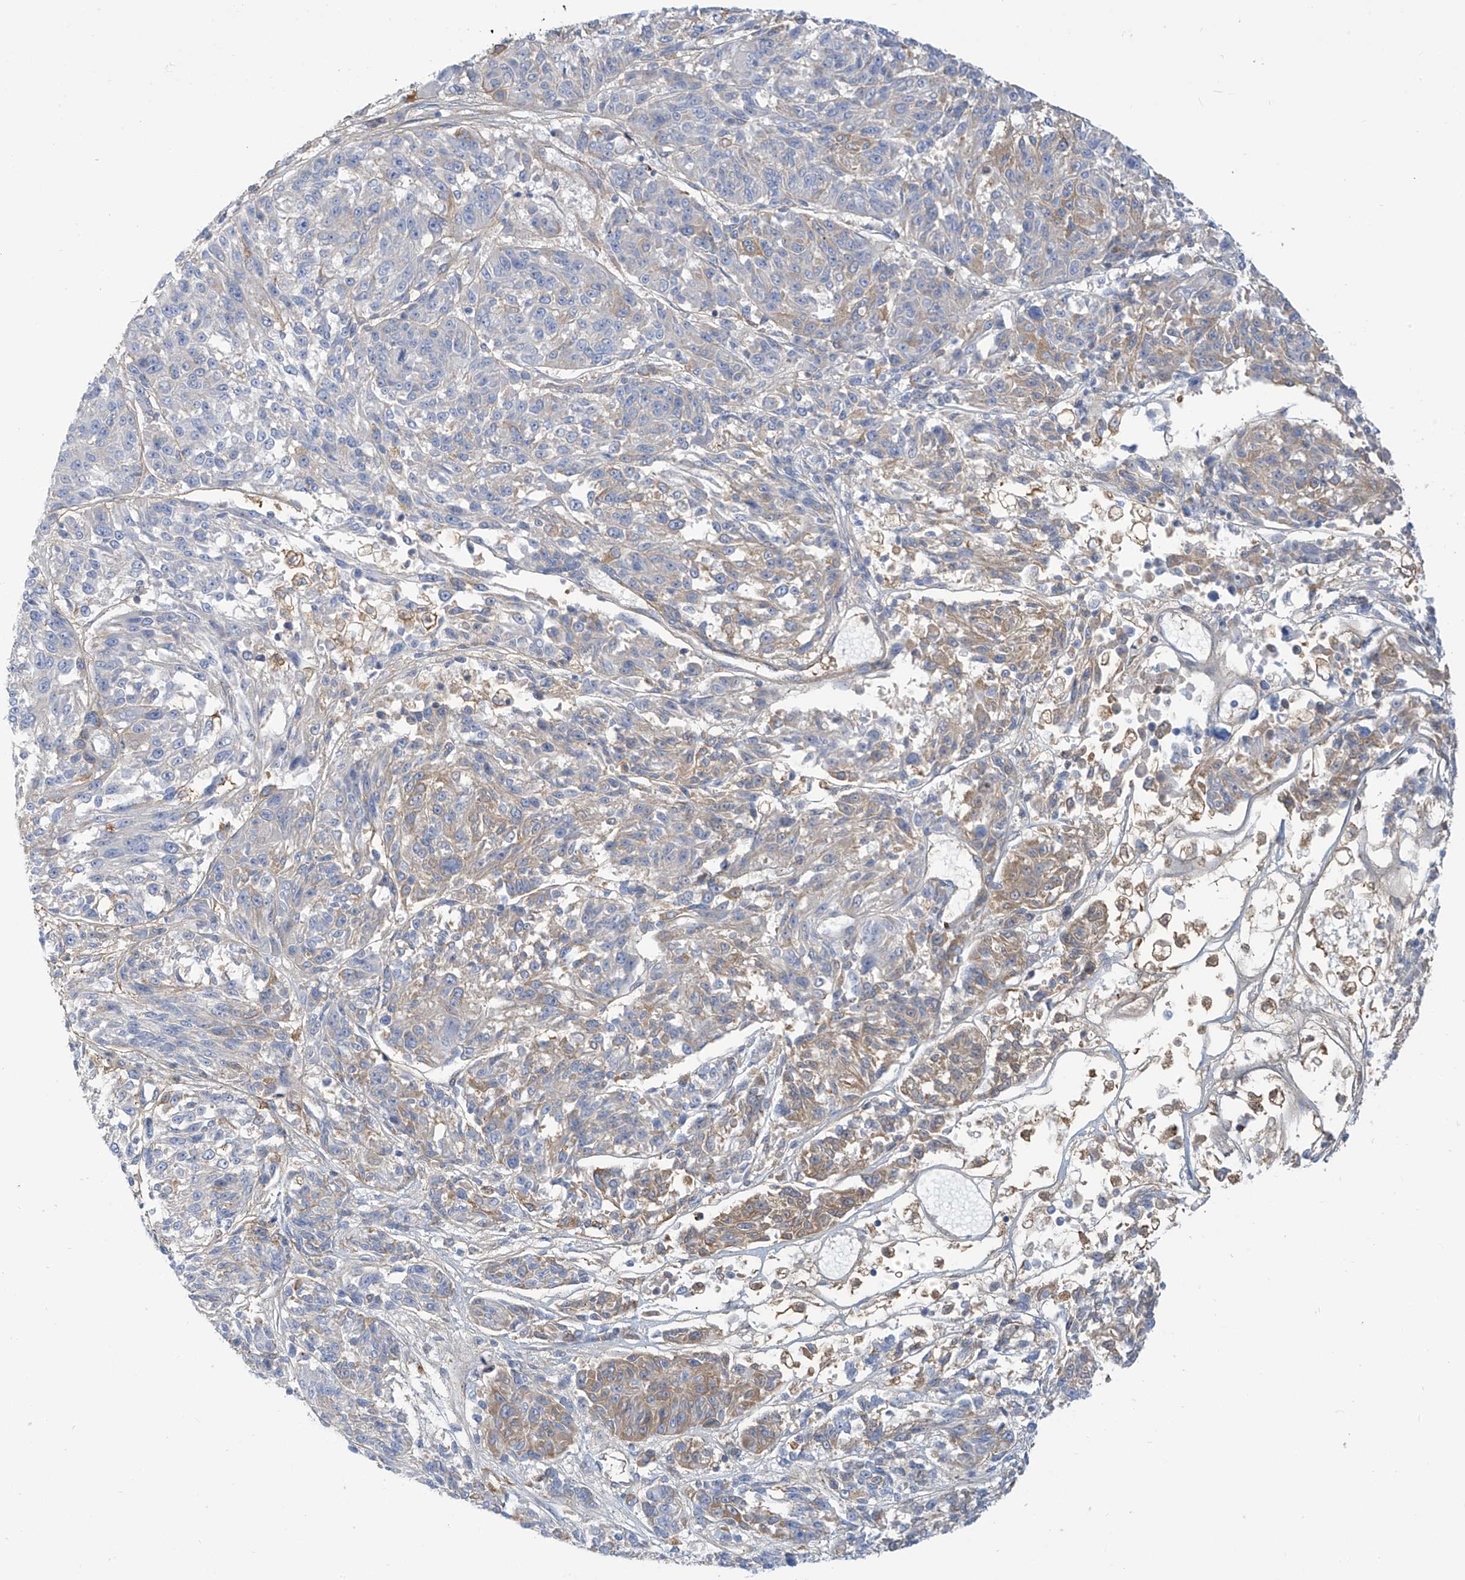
{"staining": {"intensity": "moderate", "quantity": "<25%", "location": "cytoplasmic/membranous"}, "tissue": "melanoma", "cell_type": "Tumor cells", "image_type": "cancer", "snomed": [{"axis": "morphology", "description": "Malignant melanoma, NOS"}, {"axis": "topography", "description": "Skin"}], "caption": "Approximately <25% of tumor cells in melanoma show moderate cytoplasmic/membranous protein positivity as visualized by brown immunohistochemical staining.", "gene": "FABP2", "patient": {"sex": "male", "age": 53}}